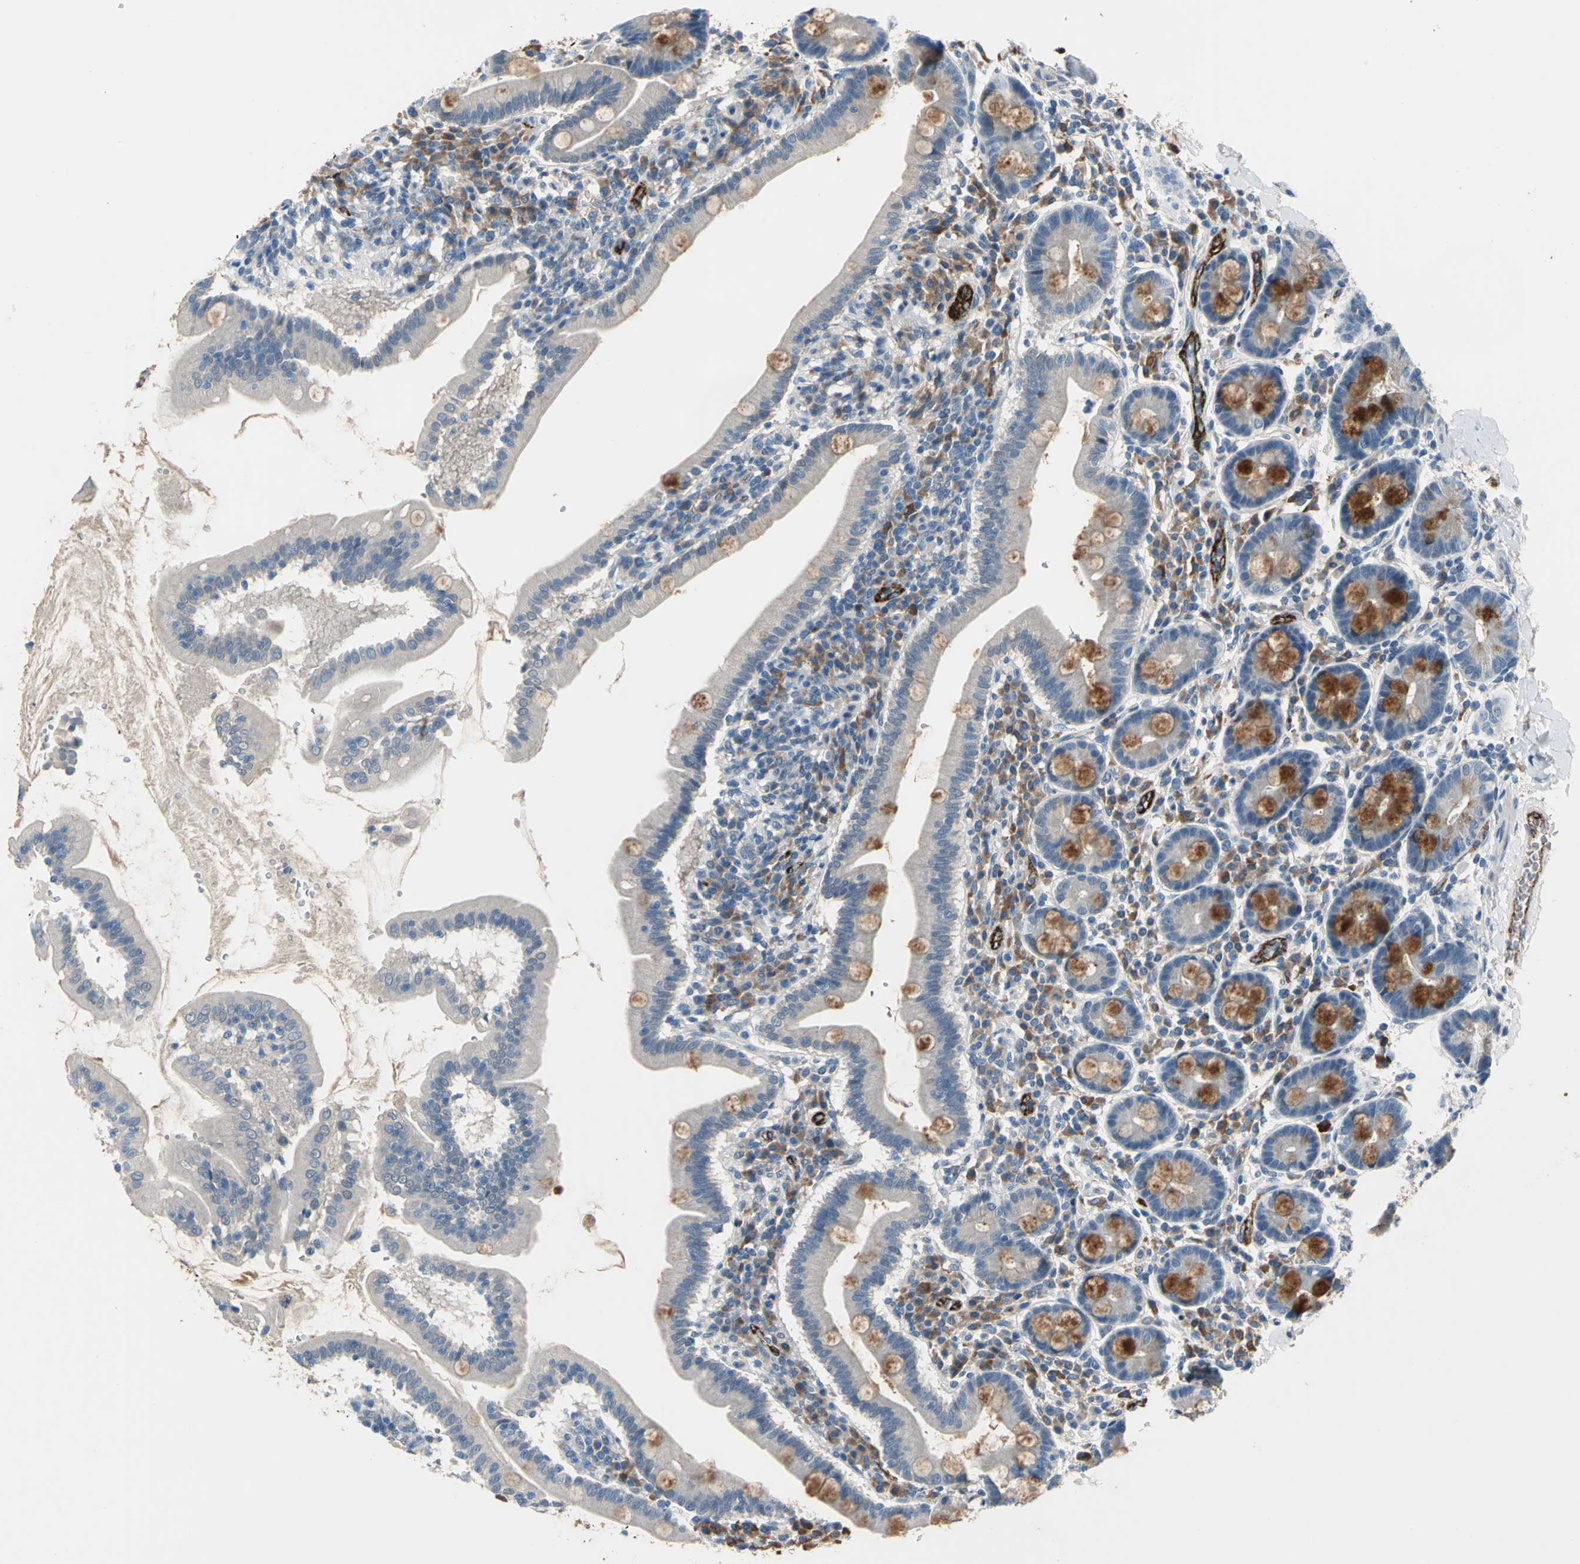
{"staining": {"intensity": "strong", "quantity": "<25%", "location": "cytoplasmic/membranous"}, "tissue": "duodenum", "cell_type": "Glandular cells", "image_type": "normal", "snomed": [{"axis": "morphology", "description": "Normal tissue, NOS"}, {"axis": "topography", "description": "Duodenum"}], "caption": "Immunohistochemical staining of benign human duodenum shows <25% levels of strong cytoplasmic/membranous protein staining in approximately <25% of glandular cells. (Brightfield microscopy of DAB IHC at high magnification).", "gene": "SELP", "patient": {"sex": "male", "age": 50}}